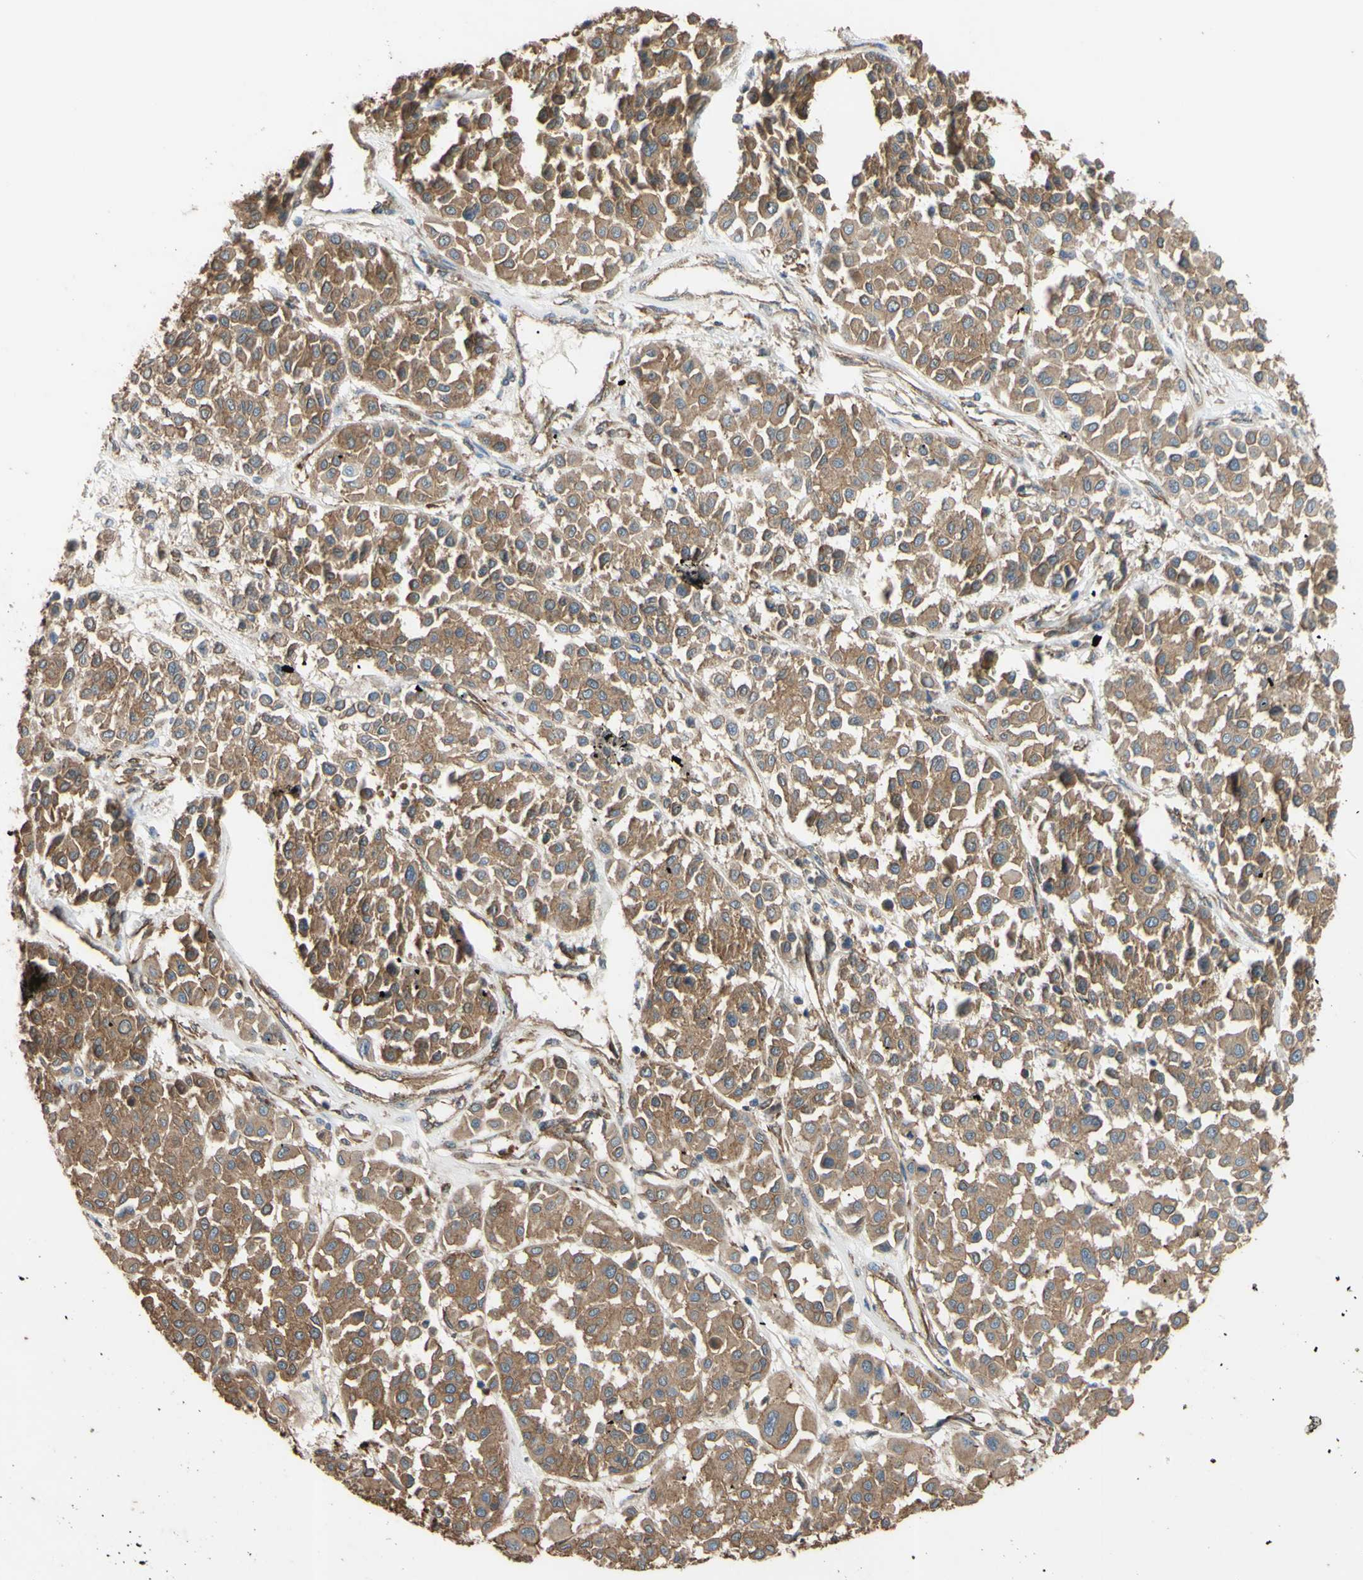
{"staining": {"intensity": "moderate", "quantity": ">75%", "location": "cytoplasmic/membranous"}, "tissue": "melanoma", "cell_type": "Tumor cells", "image_type": "cancer", "snomed": [{"axis": "morphology", "description": "Malignant melanoma, Metastatic site"}, {"axis": "topography", "description": "Soft tissue"}], "caption": "This is an image of immunohistochemistry (IHC) staining of malignant melanoma (metastatic site), which shows moderate staining in the cytoplasmic/membranous of tumor cells.", "gene": "CTTN", "patient": {"sex": "male", "age": 41}}